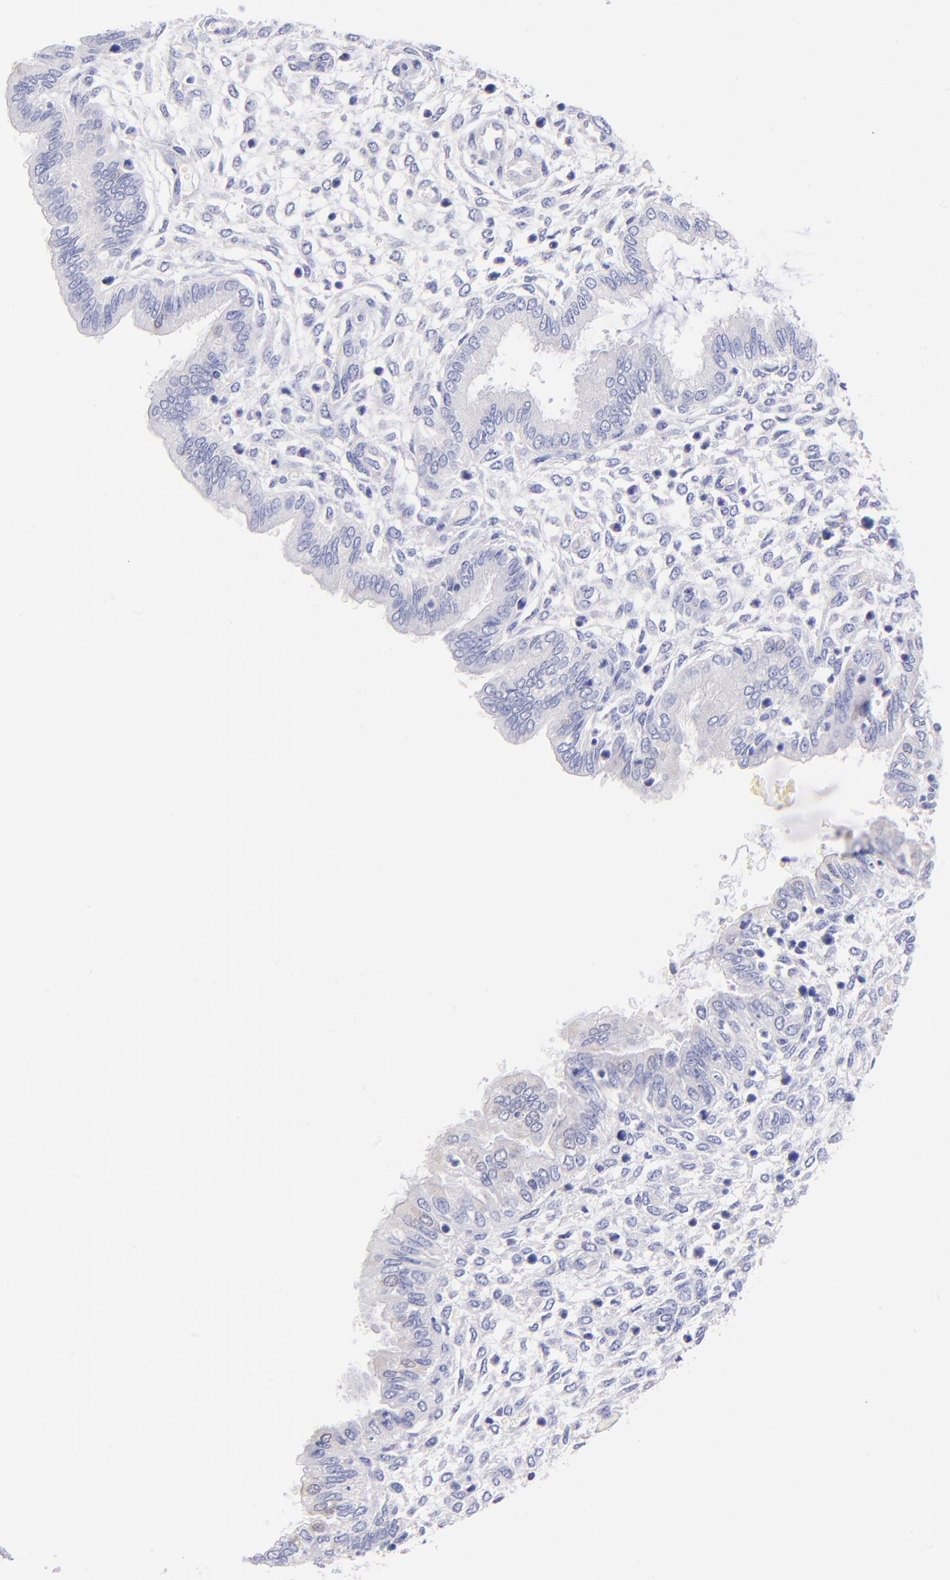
{"staining": {"intensity": "negative", "quantity": "none", "location": "none"}, "tissue": "endometrium", "cell_type": "Cells in endometrial stroma", "image_type": "normal", "snomed": [{"axis": "morphology", "description": "Normal tissue, NOS"}, {"axis": "topography", "description": "Endometrium"}], "caption": "Protein analysis of normal endometrium demonstrates no significant staining in cells in endometrial stroma.", "gene": "RAB3B", "patient": {"sex": "female", "age": 33}}